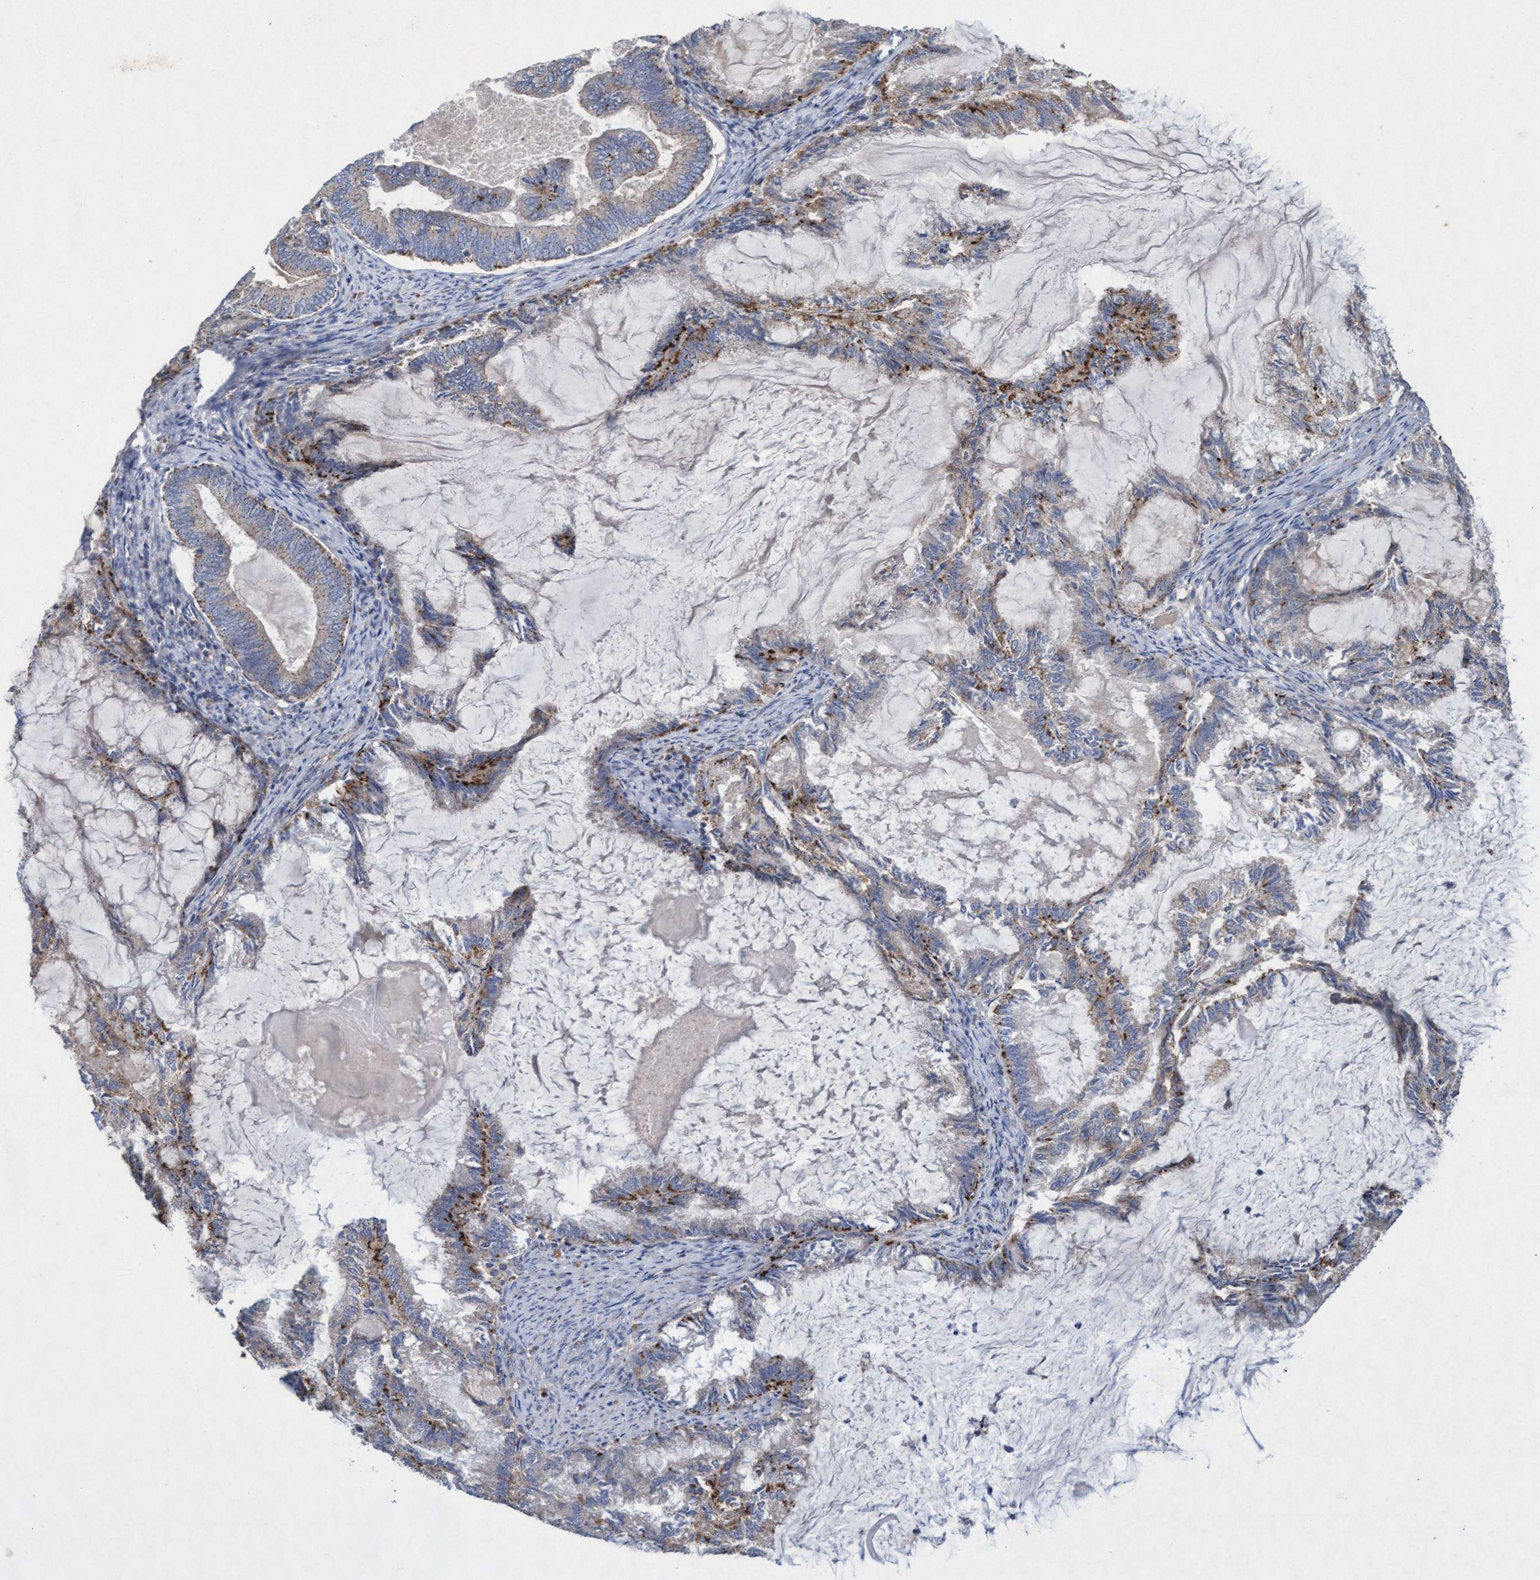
{"staining": {"intensity": "weak", "quantity": "25%-75%", "location": "cytoplasmic/membranous"}, "tissue": "endometrial cancer", "cell_type": "Tumor cells", "image_type": "cancer", "snomed": [{"axis": "morphology", "description": "Adenocarcinoma, NOS"}, {"axis": "topography", "description": "Endometrium"}], "caption": "This is an image of immunohistochemistry staining of adenocarcinoma (endometrial), which shows weak staining in the cytoplasmic/membranous of tumor cells.", "gene": "ABCF2", "patient": {"sex": "female", "age": 86}}